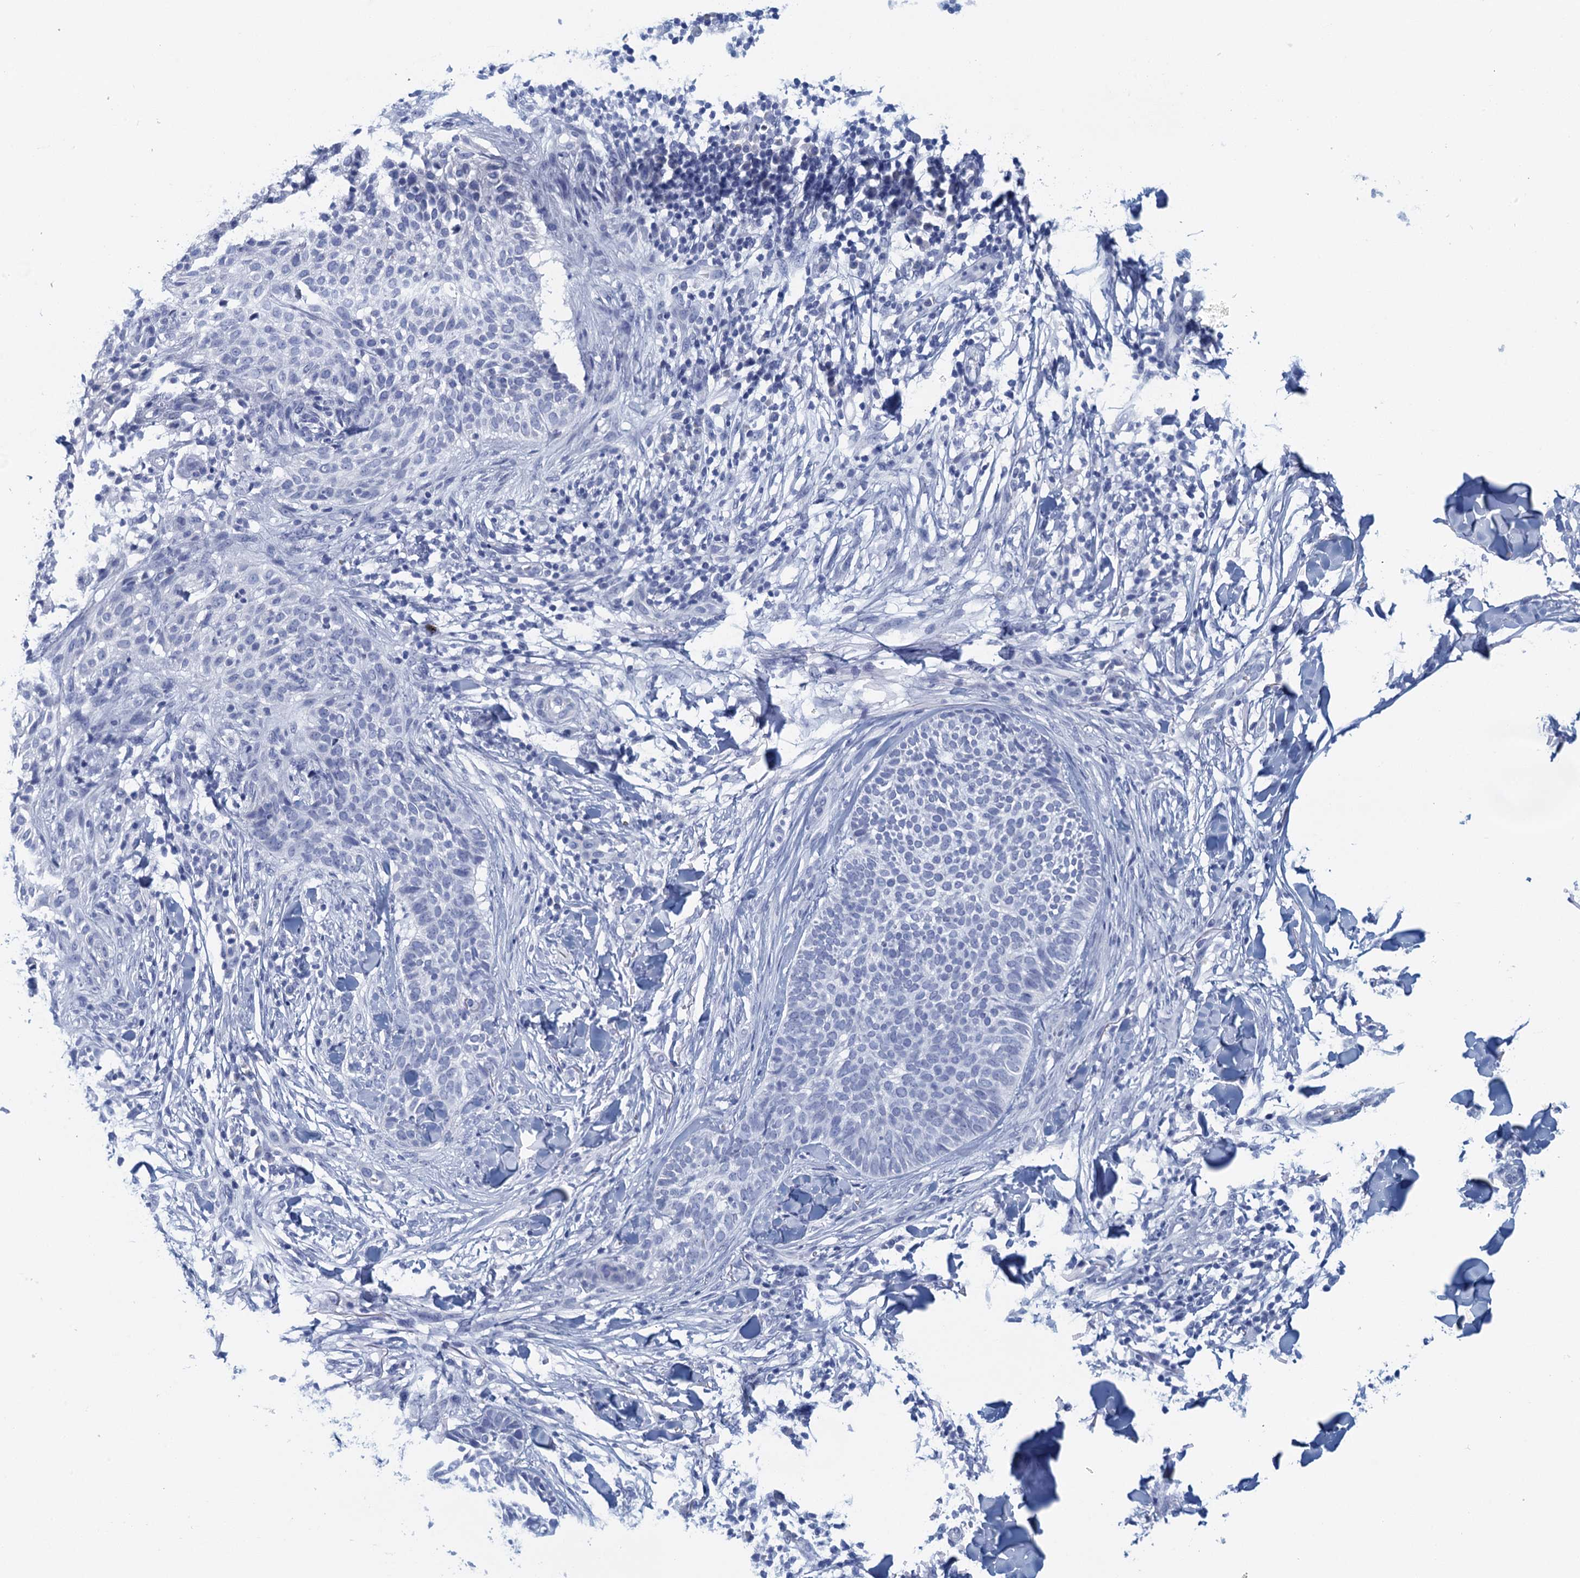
{"staining": {"intensity": "negative", "quantity": "none", "location": "none"}, "tissue": "skin cancer", "cell_type": "Tumor cells", "image_type": "cancer", "snomed": [{"axis": "morphology", "description": "Normal tissue, NOS"}, {"axis": "morphology", "description": "Basal cell carcinoma"}, {"axis": "topography", "description": "Skin"}], "caption": "Immunohistochemistry of human basal cell carcinoma (skin) exhibits no expression in tumor cells.", "gene": "CYP51A1", "patient": {"sex": "male", "age": 67}}